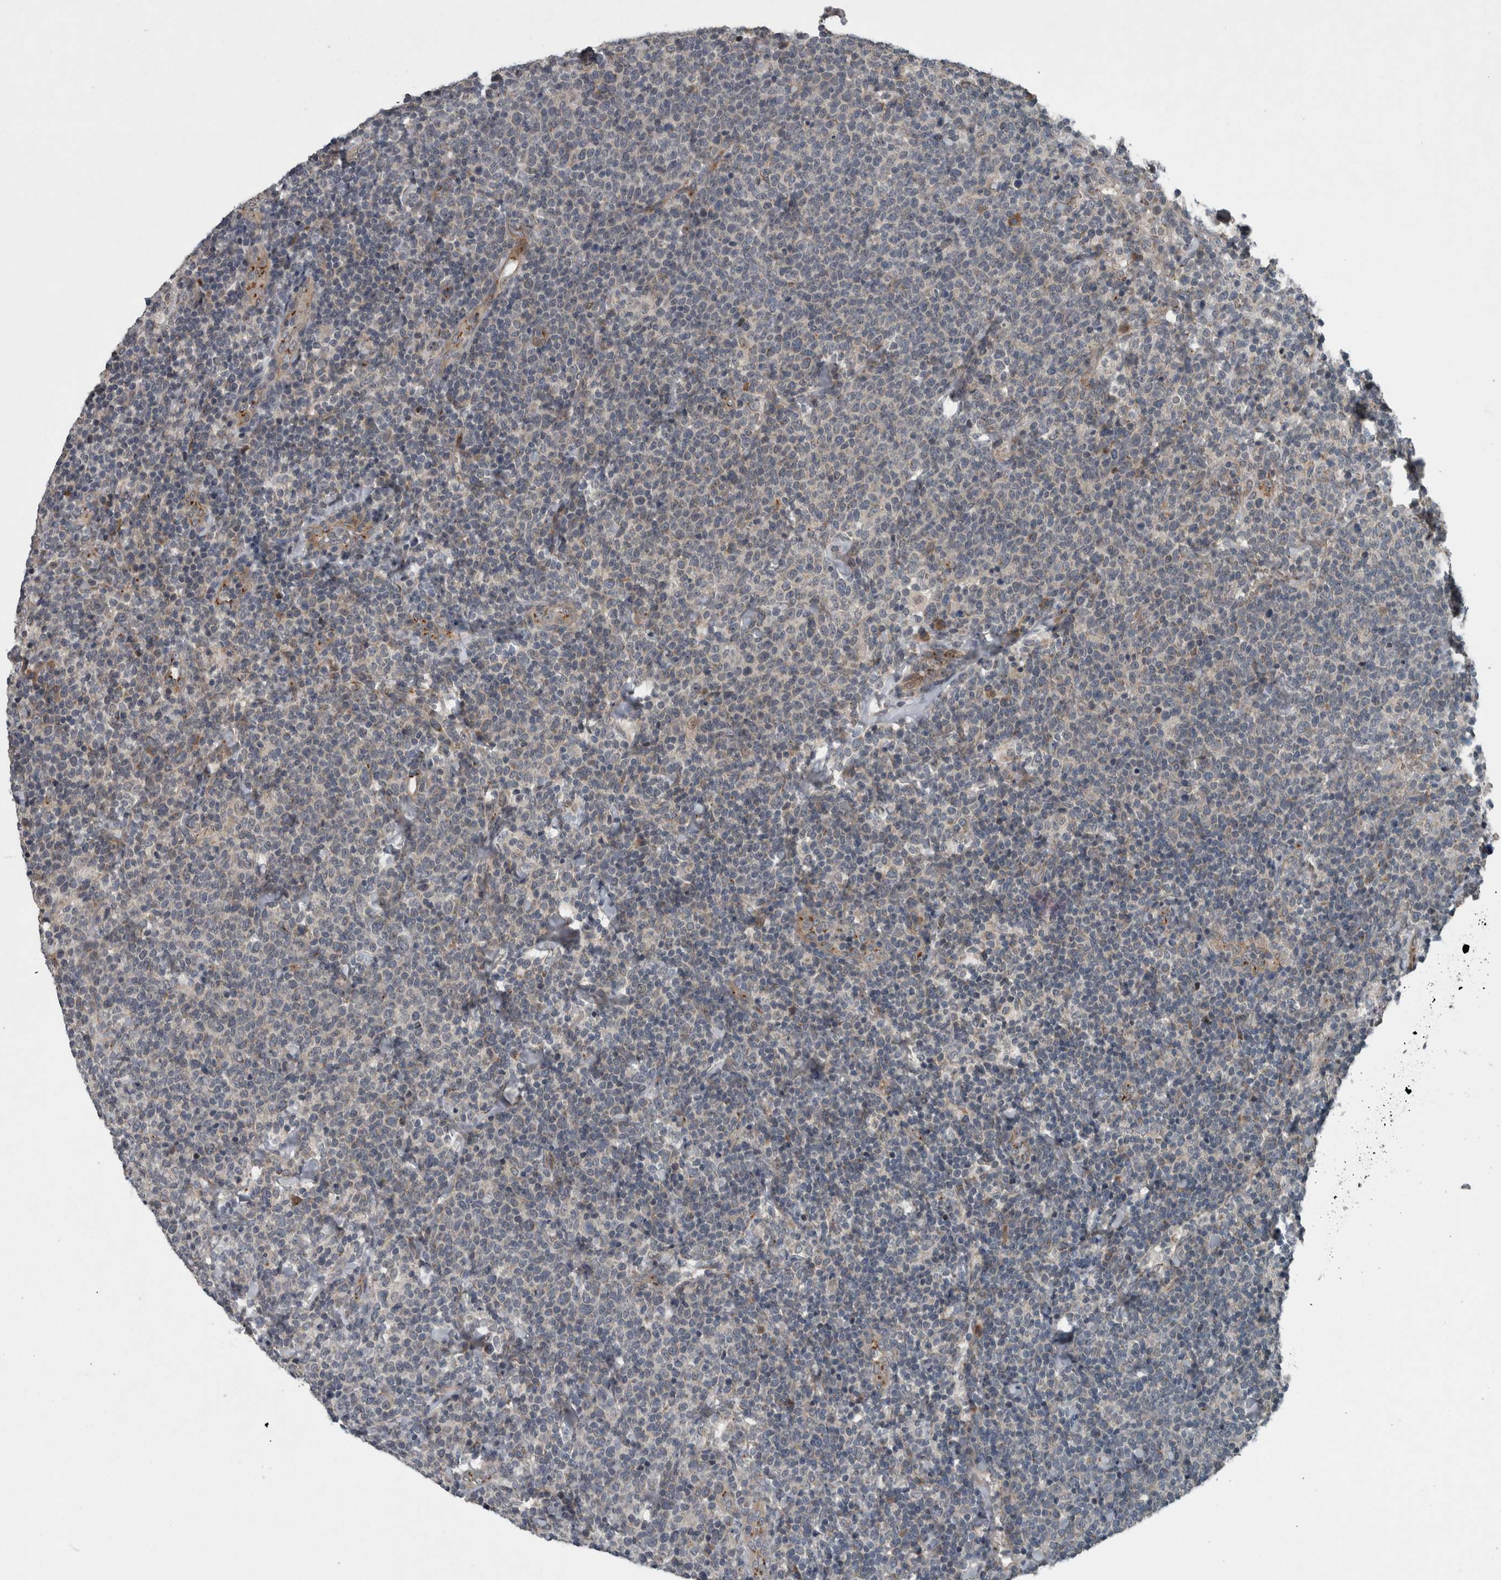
{"staining": {"intensity": "negative", "quantity": "none", "location": "none"}, "tissue": "lymphoma", "cell_type": "Tumor cells", "image_type": "cancer", "snomed": [{"axis": "morphology", "description": "Malignant lymphoma, non-Hodgkin's type, High grade"}, {"axis": "topography", "description": "Lymph node"}], "caption": "Image shows no protein positivity in tumor cells of lymphoma tissue.", "gene": "ZNF345", "patient": {"sex": "male", "age": 61}}